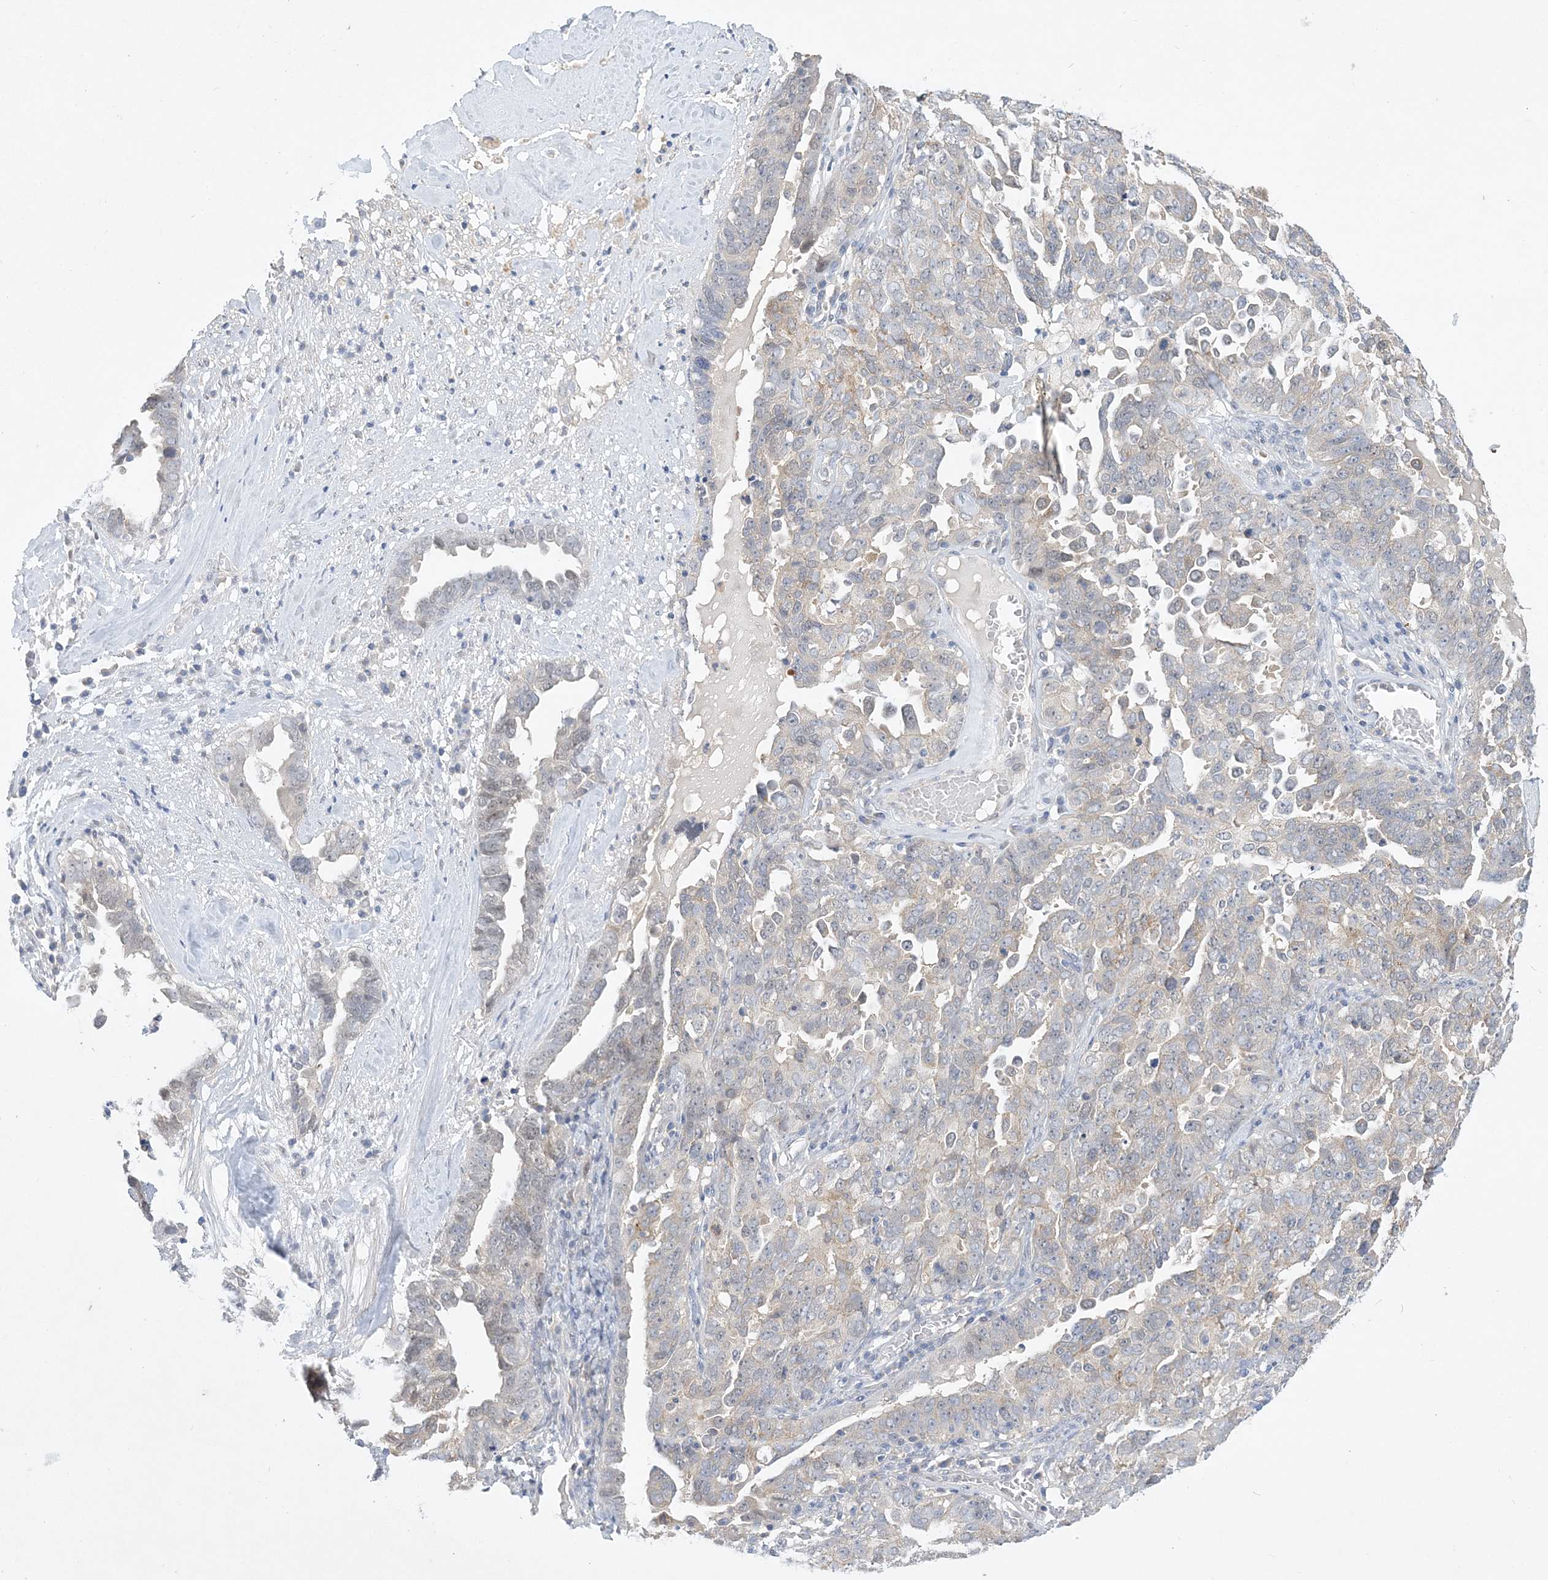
{"staining": {"intensity": "negative", "quantity": "none", "location": "none"}, "tissue": "ovarian cancer", "cell_type": "Tumor cells", "image_type": "cancer", "snomed": [{"axis": "morphology", "description": "Carcinoma, endometroid"}, {"axis": "topography", "description": "Ovary"}], "caption": "The micrograph reveals no staining of tumor cells in ovarian endometroid carcinoma. Brightfield microscopy of IHC stained with DAB (3,3'-diaminobenzidine) (brown) and hematoxylin (blue), captured at high magnification.", "gene": "ANKRD35", "patient": {"sex": "female", "age": 62}}